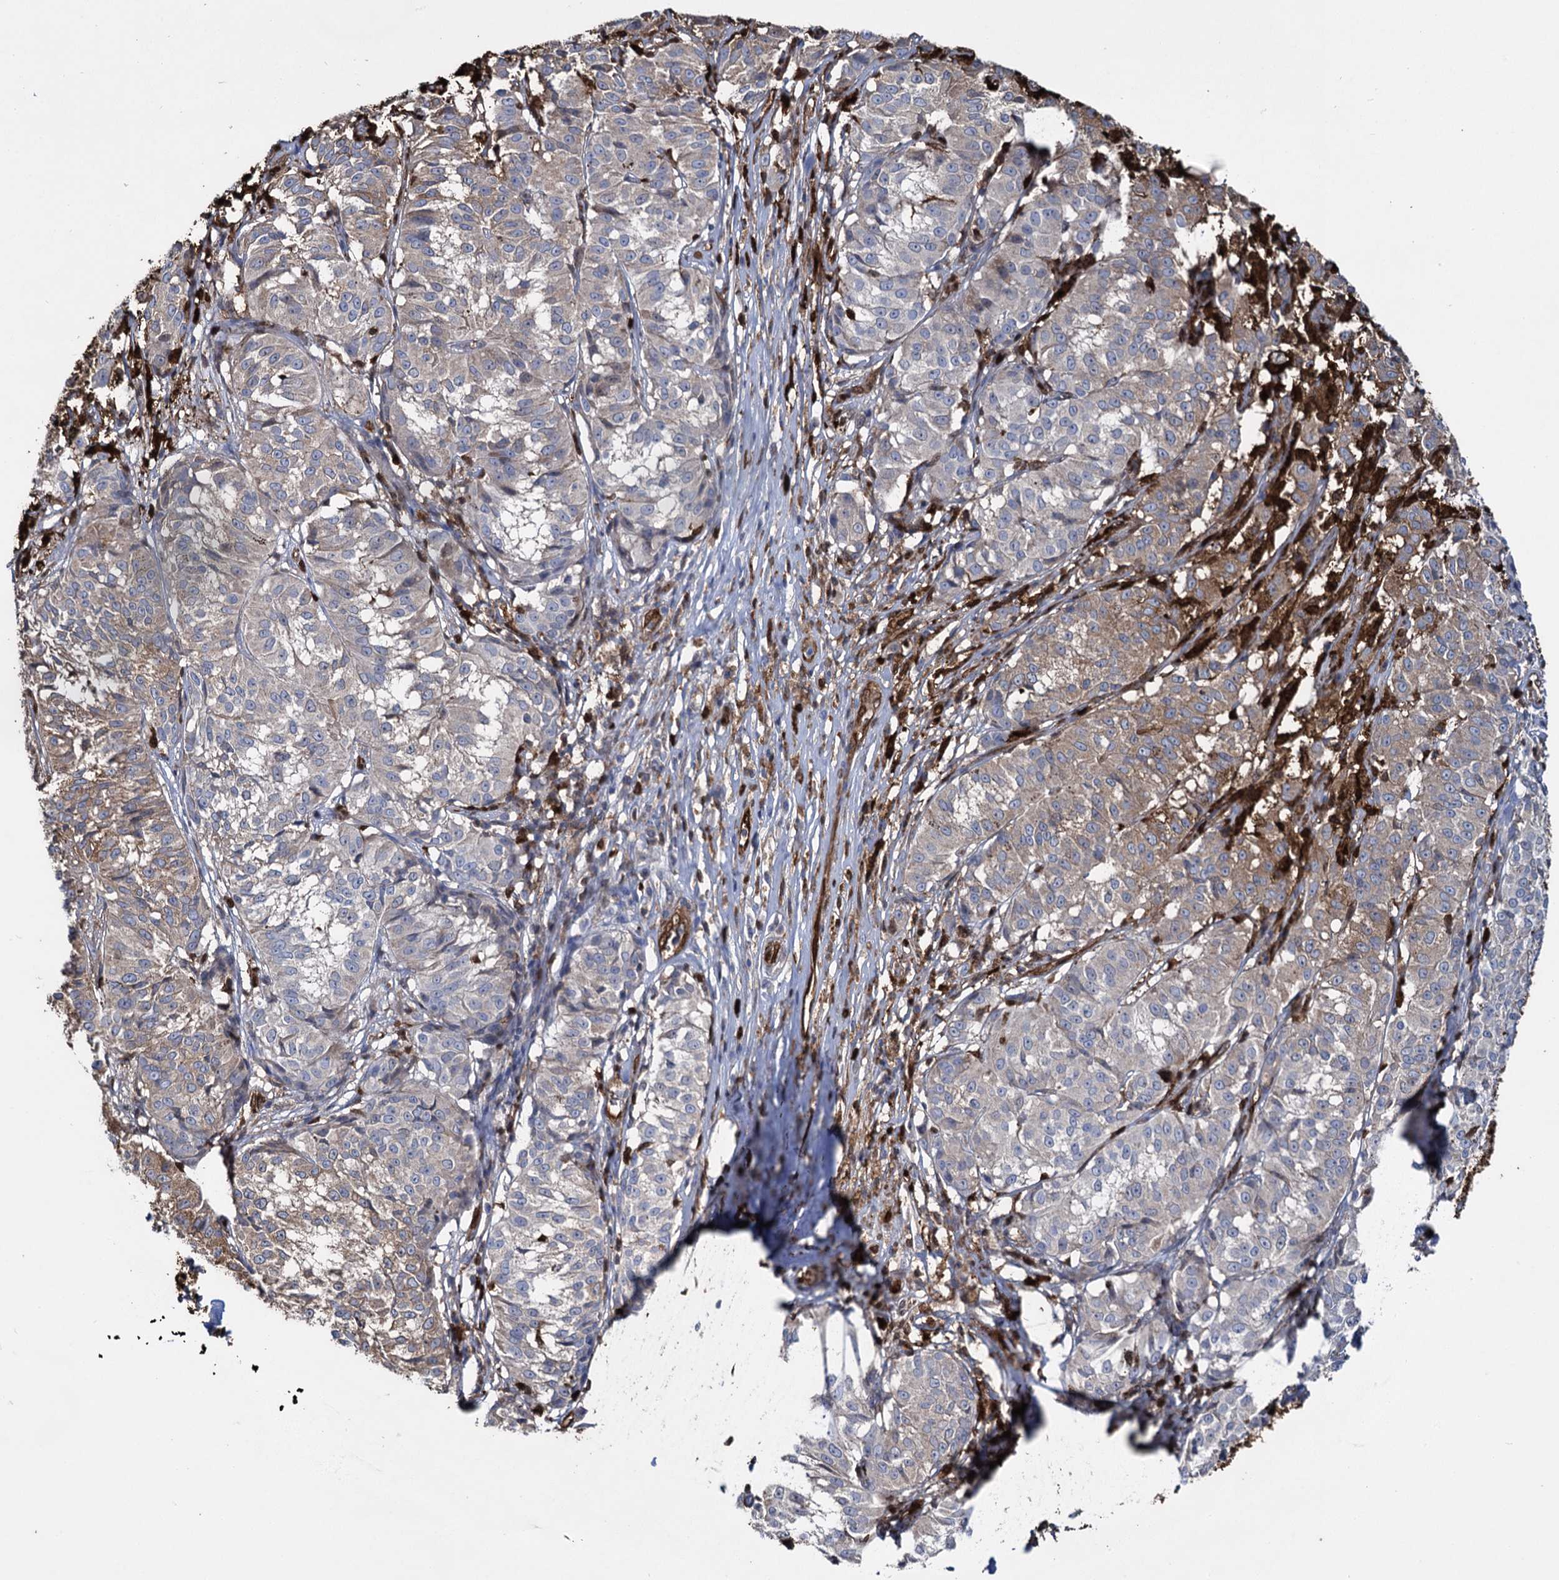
{"staining": {"intensity": "moderate", "quantity": "<25%", "location": "cytoplasmic/membranous"}, "tissue": "melanoma", "cell_type": "Tumor cells", "image_type": "cancer", "snomed": [{"axis": "morphology", "description": "Malignant melanoma, NOS"}, {"axis": "topography", "description": "Skin"}], "caption": "Protein analysis of melanoma tissue exhibits moderate cytoplasmic/membranous staining in approximately <25% of tumor cells.", "gene": "FABP5", "patient": {"sex": "female", "age": 72}}